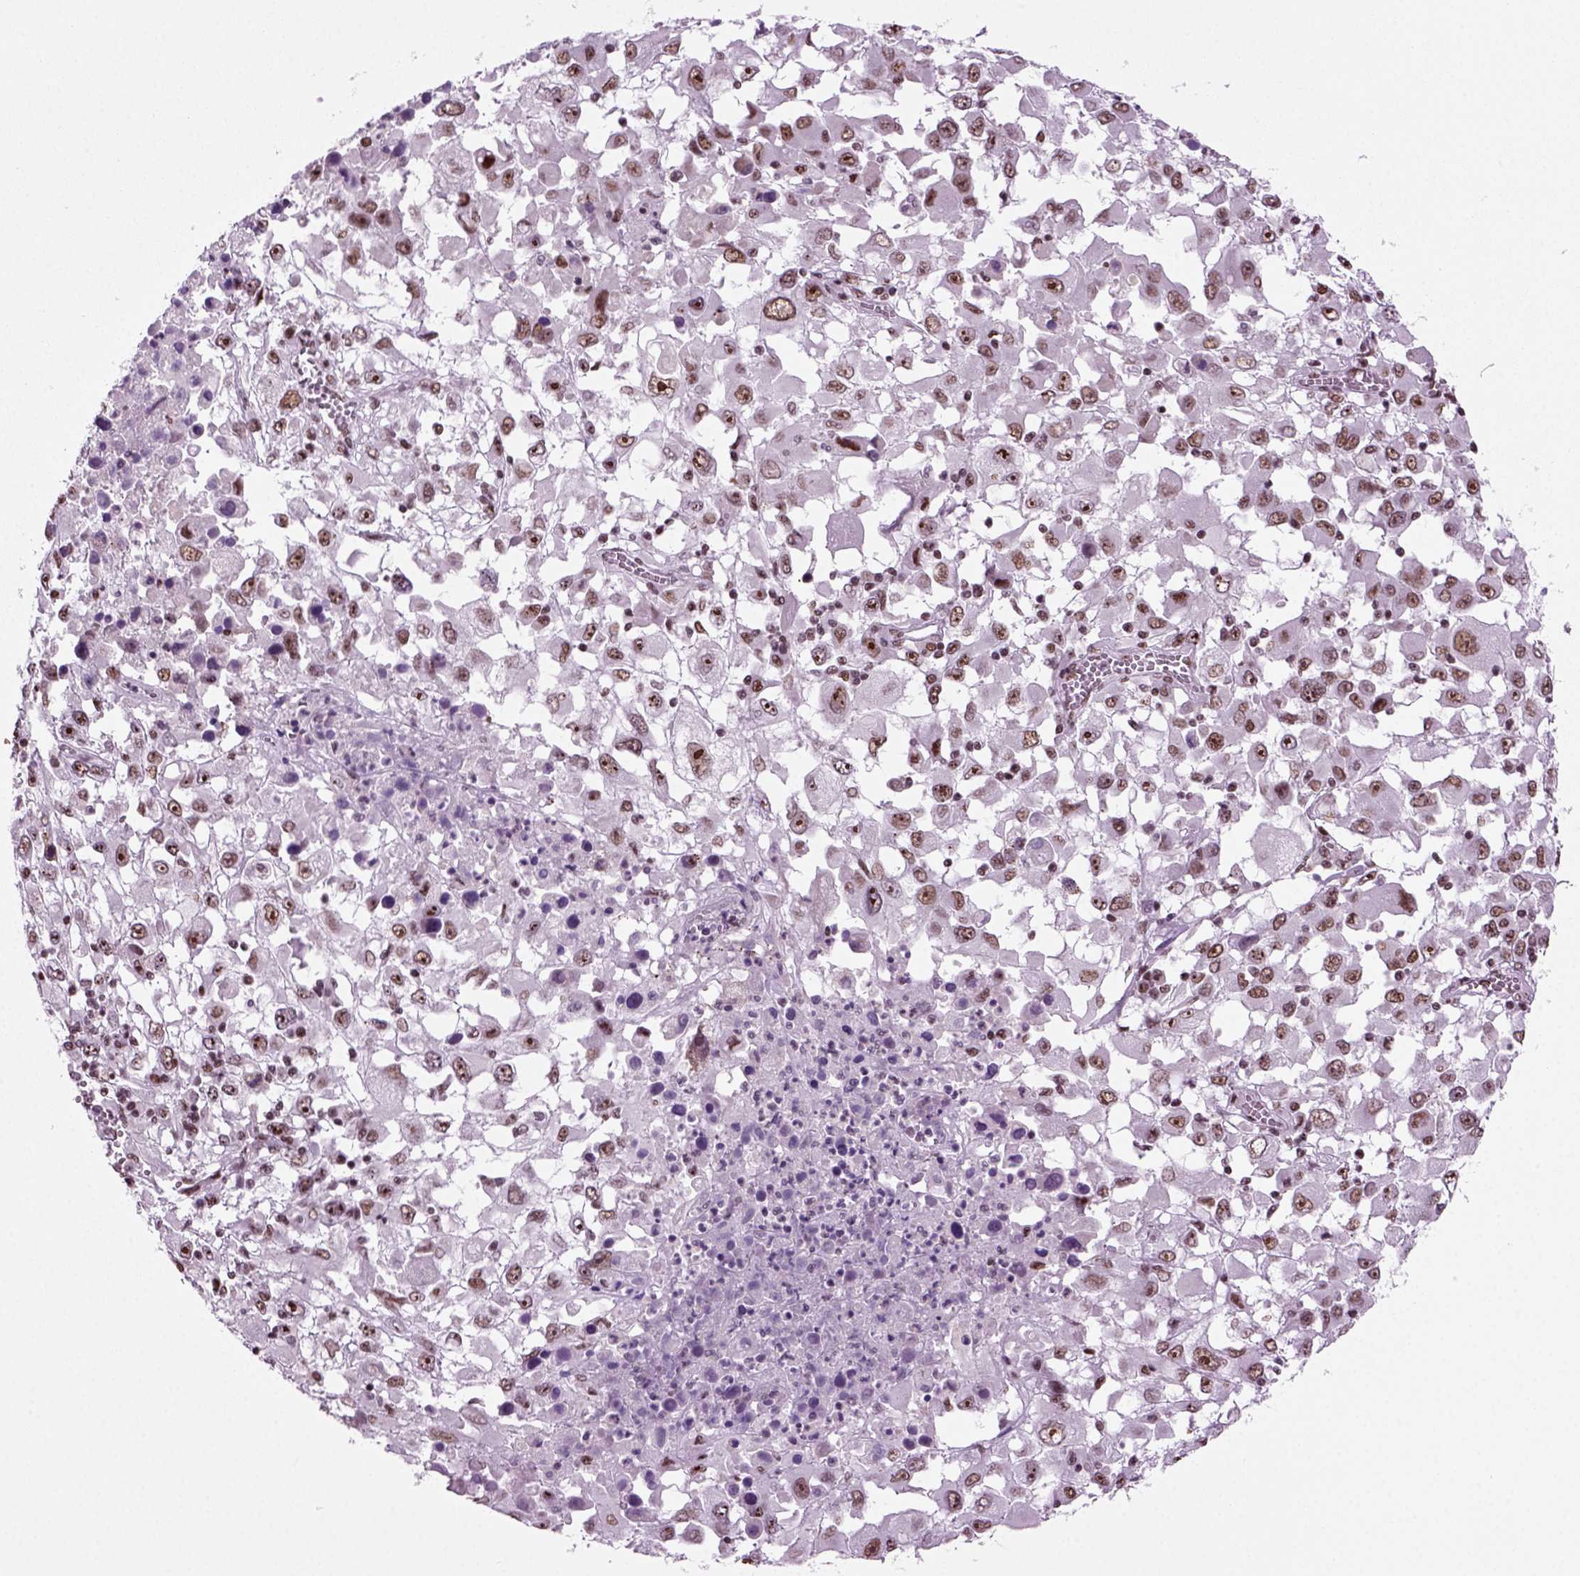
{"staining": {"intensity": "moderate", "quantity": ">75%", "location": "nuclear"}, "tissue": "melanoma", "cell_type": "Tumor cells", "image_type": "cancer", "snomed": [{"axis": "morphology", "description": "Malignant melanoma, Metastatic site"}, {"axis": "topography", "description": "Soft tissue"}], "caption": "Melanoma was stained to show a protein in brown. There is medium levels of moderate nuclear positivity in approximately >75% of tumor cells.", "gene": "RCOR3", "patient": {"sex": "male", "age": 50}}